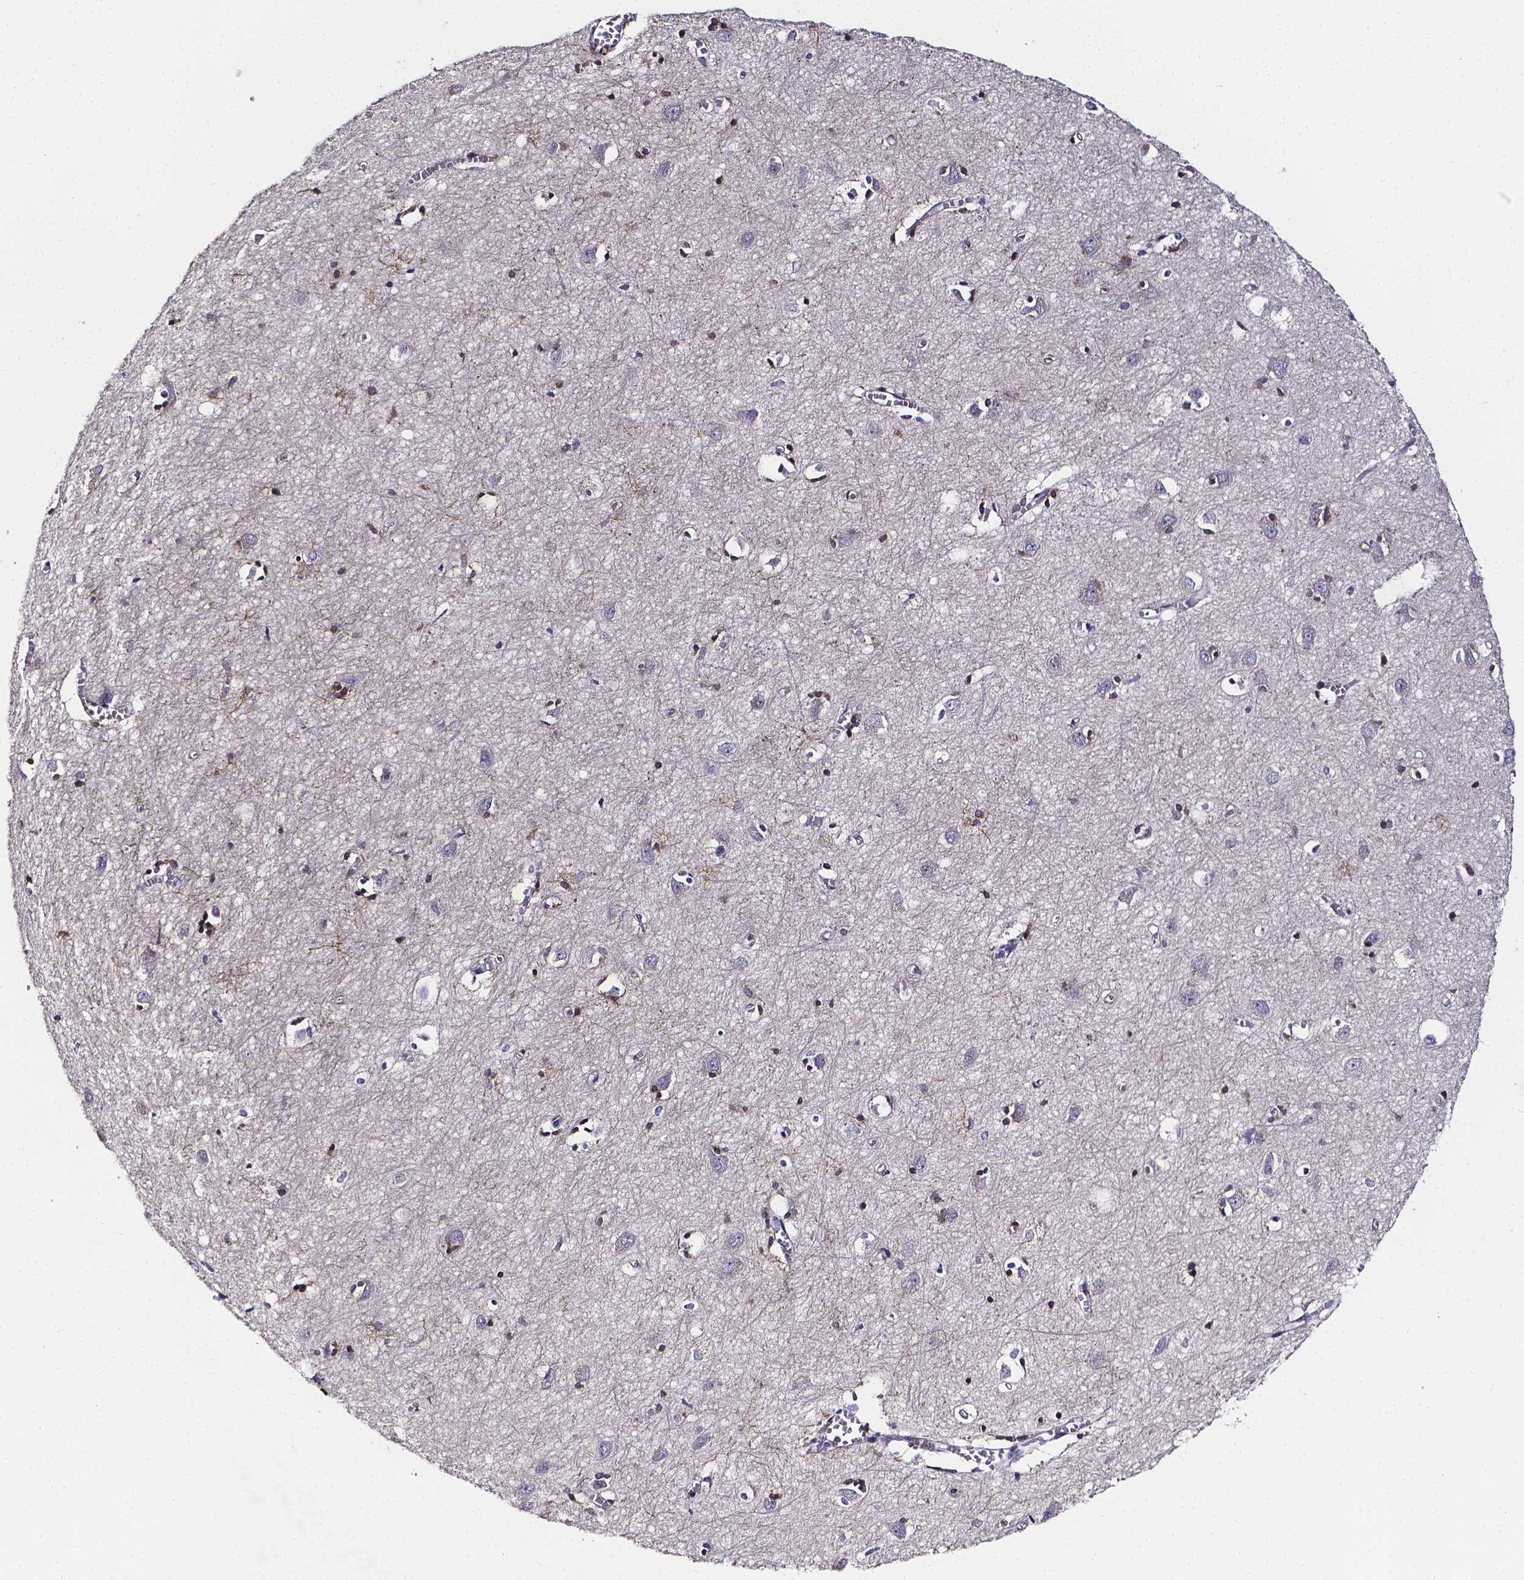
{"staining": {"intensity": "negative", "quantity": "none", "location": "none"}, "tissue": "cerebral cortex", "cell_type": "Endothelial cells", "image_type": "normal", "snomed": [{"axis": "morphology", "description": "Normal tissue, NOS"}, {"axis": "topography", "description": "Cerebral cortex"}], "caption": "IHC photomicrograph of benign cerebral cortex stained for a protein (brown), which reveals no staining in endothelial cells. (DAB (3,3'-diaminobenzidine) immunohistochemistry (IHC) visualized using brightfield microscopy, high magnification).", "gene": "CACNG8", "patient": {"sex": "male", "age": 70}}